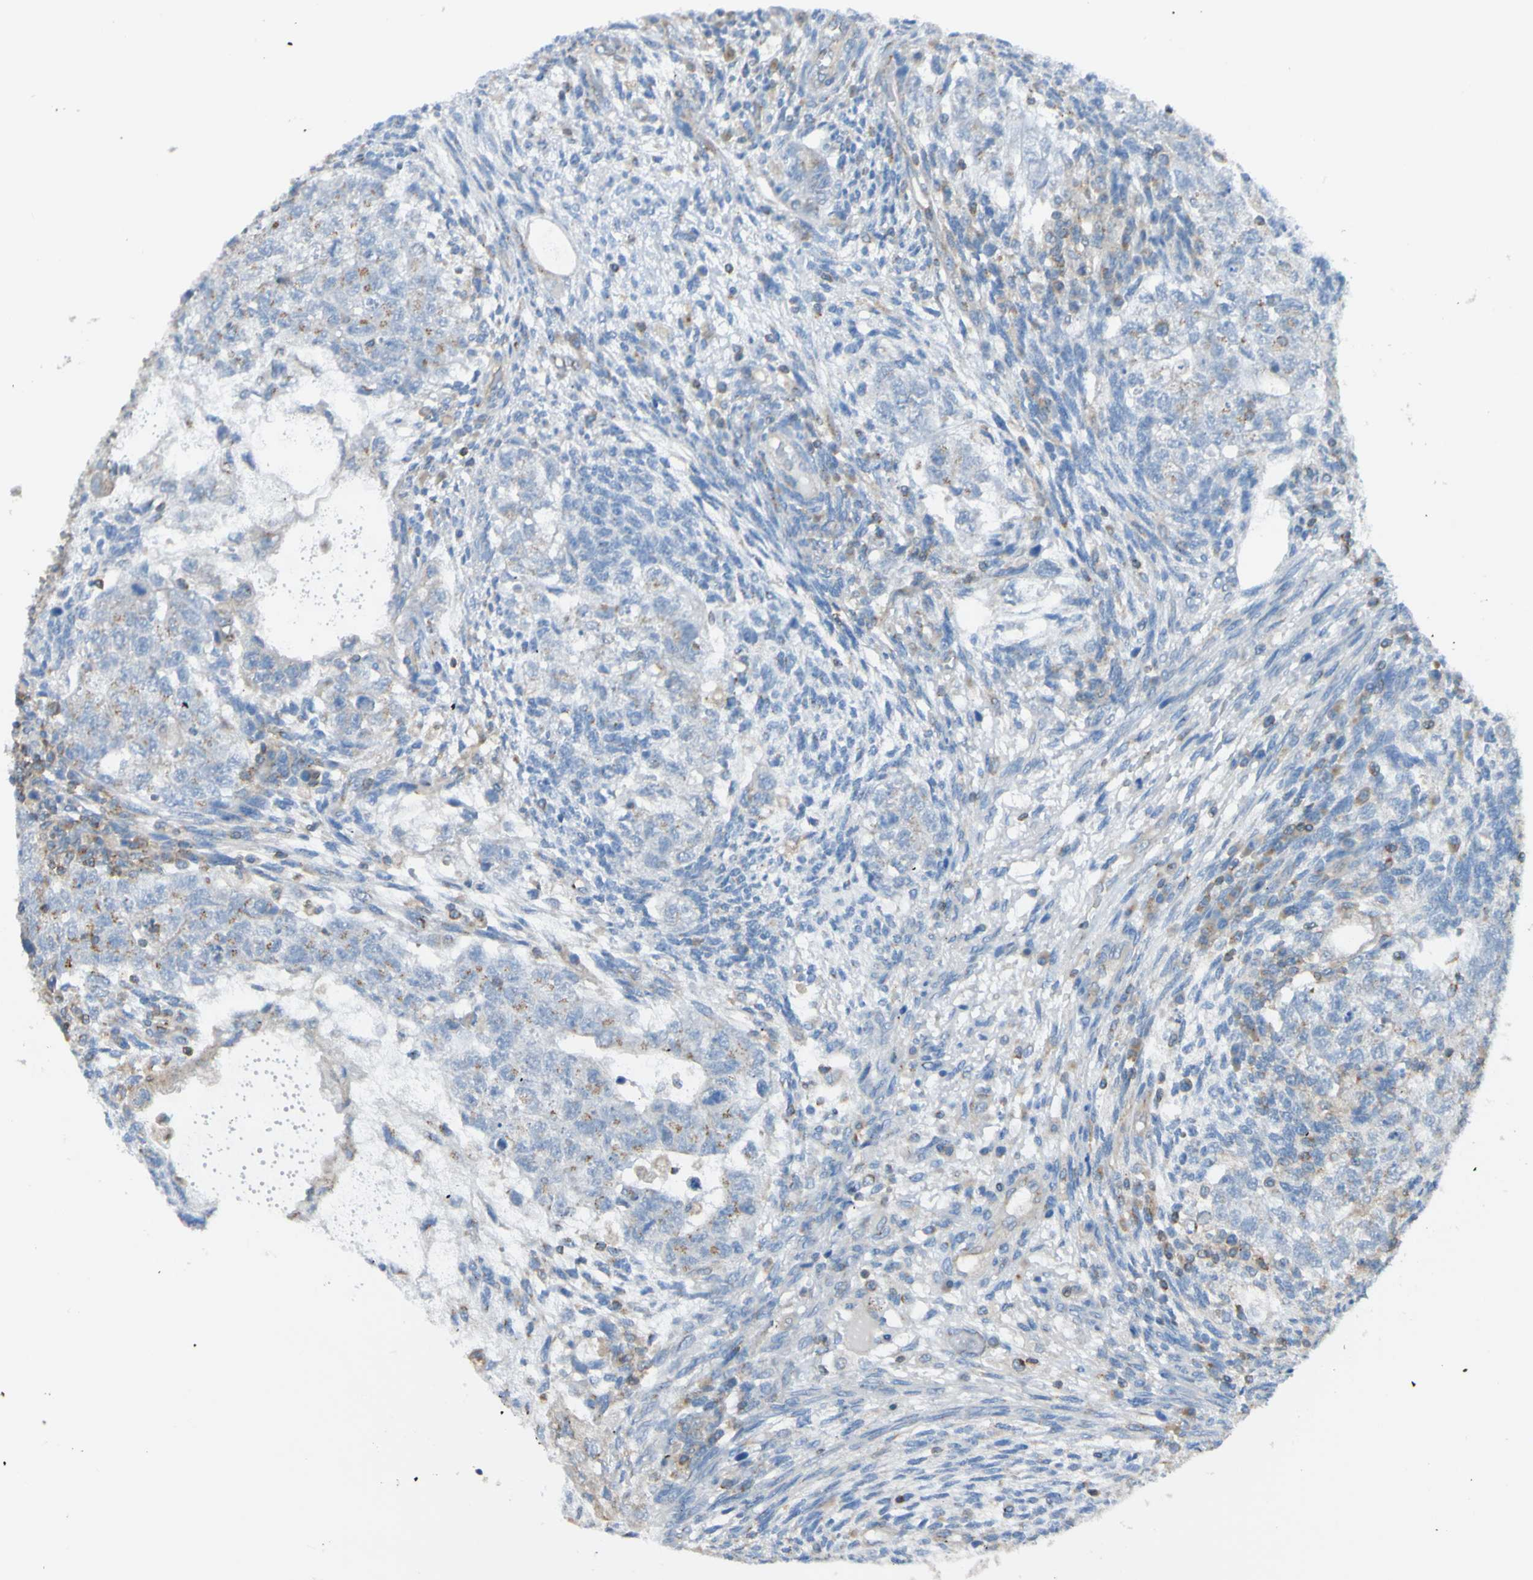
{"staining": {"intensity": "moderate", "quantity": "25%-75%", "location": "cytoplasmic/membranous"}, "tissue": "testis cancer", "cell_type": "Tumor cells", "image_type": "cancer", "snomed": [{"axis": "morphology", "description": "Normal tissue, NOS"}, {"axis": "morphology", "description": "Carcinoma, Embryonal, NOS"}, {"axis": "topography", "description": "Testis"}], "caption": "Testis cancer (embryonal carcinoma) stained for a protein exhibits moderate cytoplasmic/membranous positivity in tumor cells.", "gene": "MINAR1", "patient": {"sex": "male", "age": 36}}